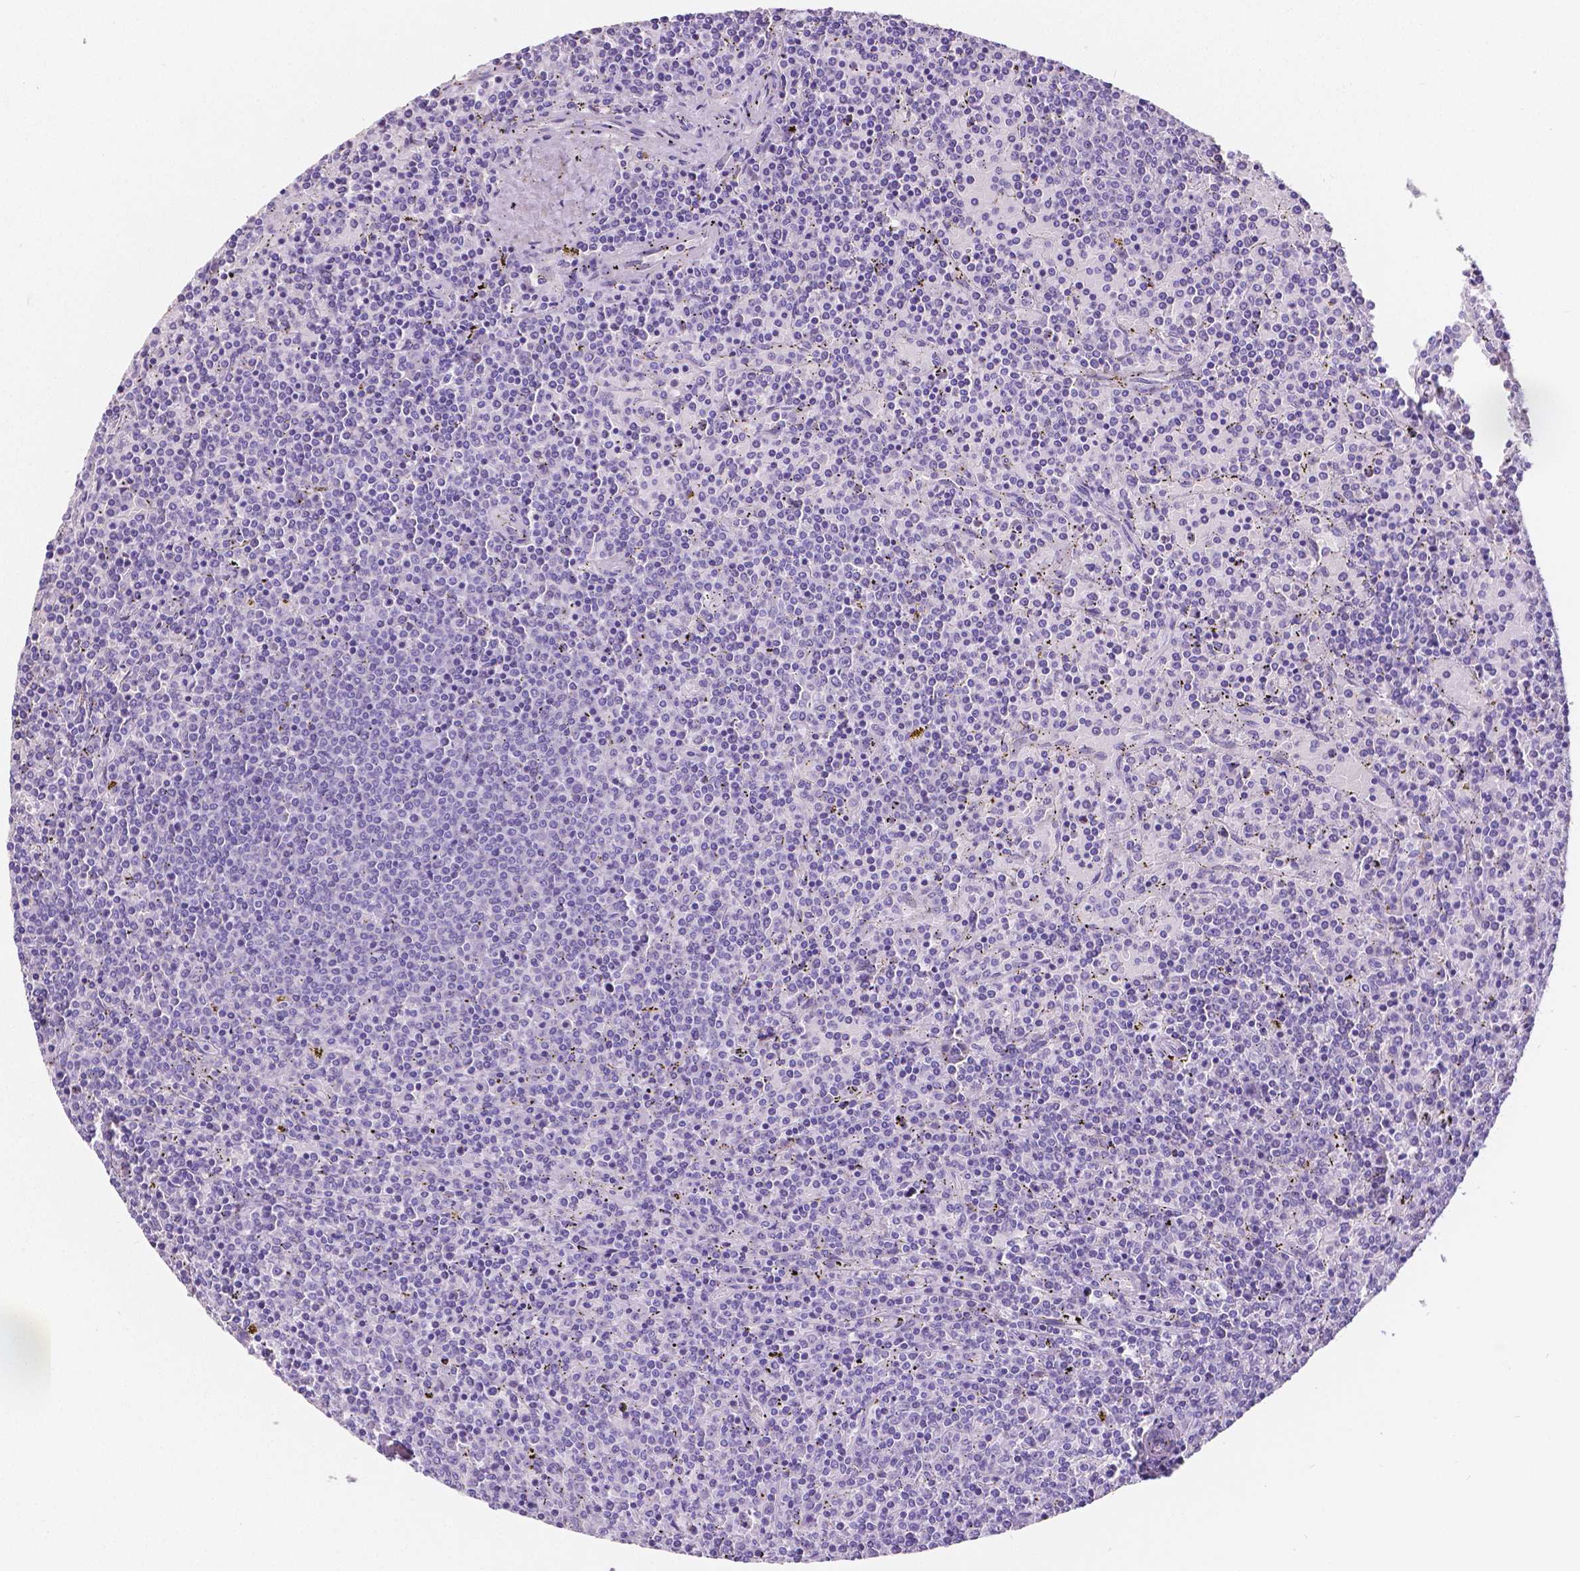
{"staining": {"intensity": "negative", "quantity": "none", "location": "none"}, "tissue": "lymphoma", "cell_type": "Tumor cells", "image_type": "cancer", "snomed": [{"axis": "morphology", "description": "Malignant lymphoma, non-Hodgkin's type, Low grade"}, {"axis": "topography", "description": "Spleen"}], "caption": "The micrograph exhibits no significant expression in tumor cells of lymphoma. (Immunohistochemistry, brightfield microscopy, high magnification).", "gene": "SATB2", "patient": {"sex": "female", "age": 77}}